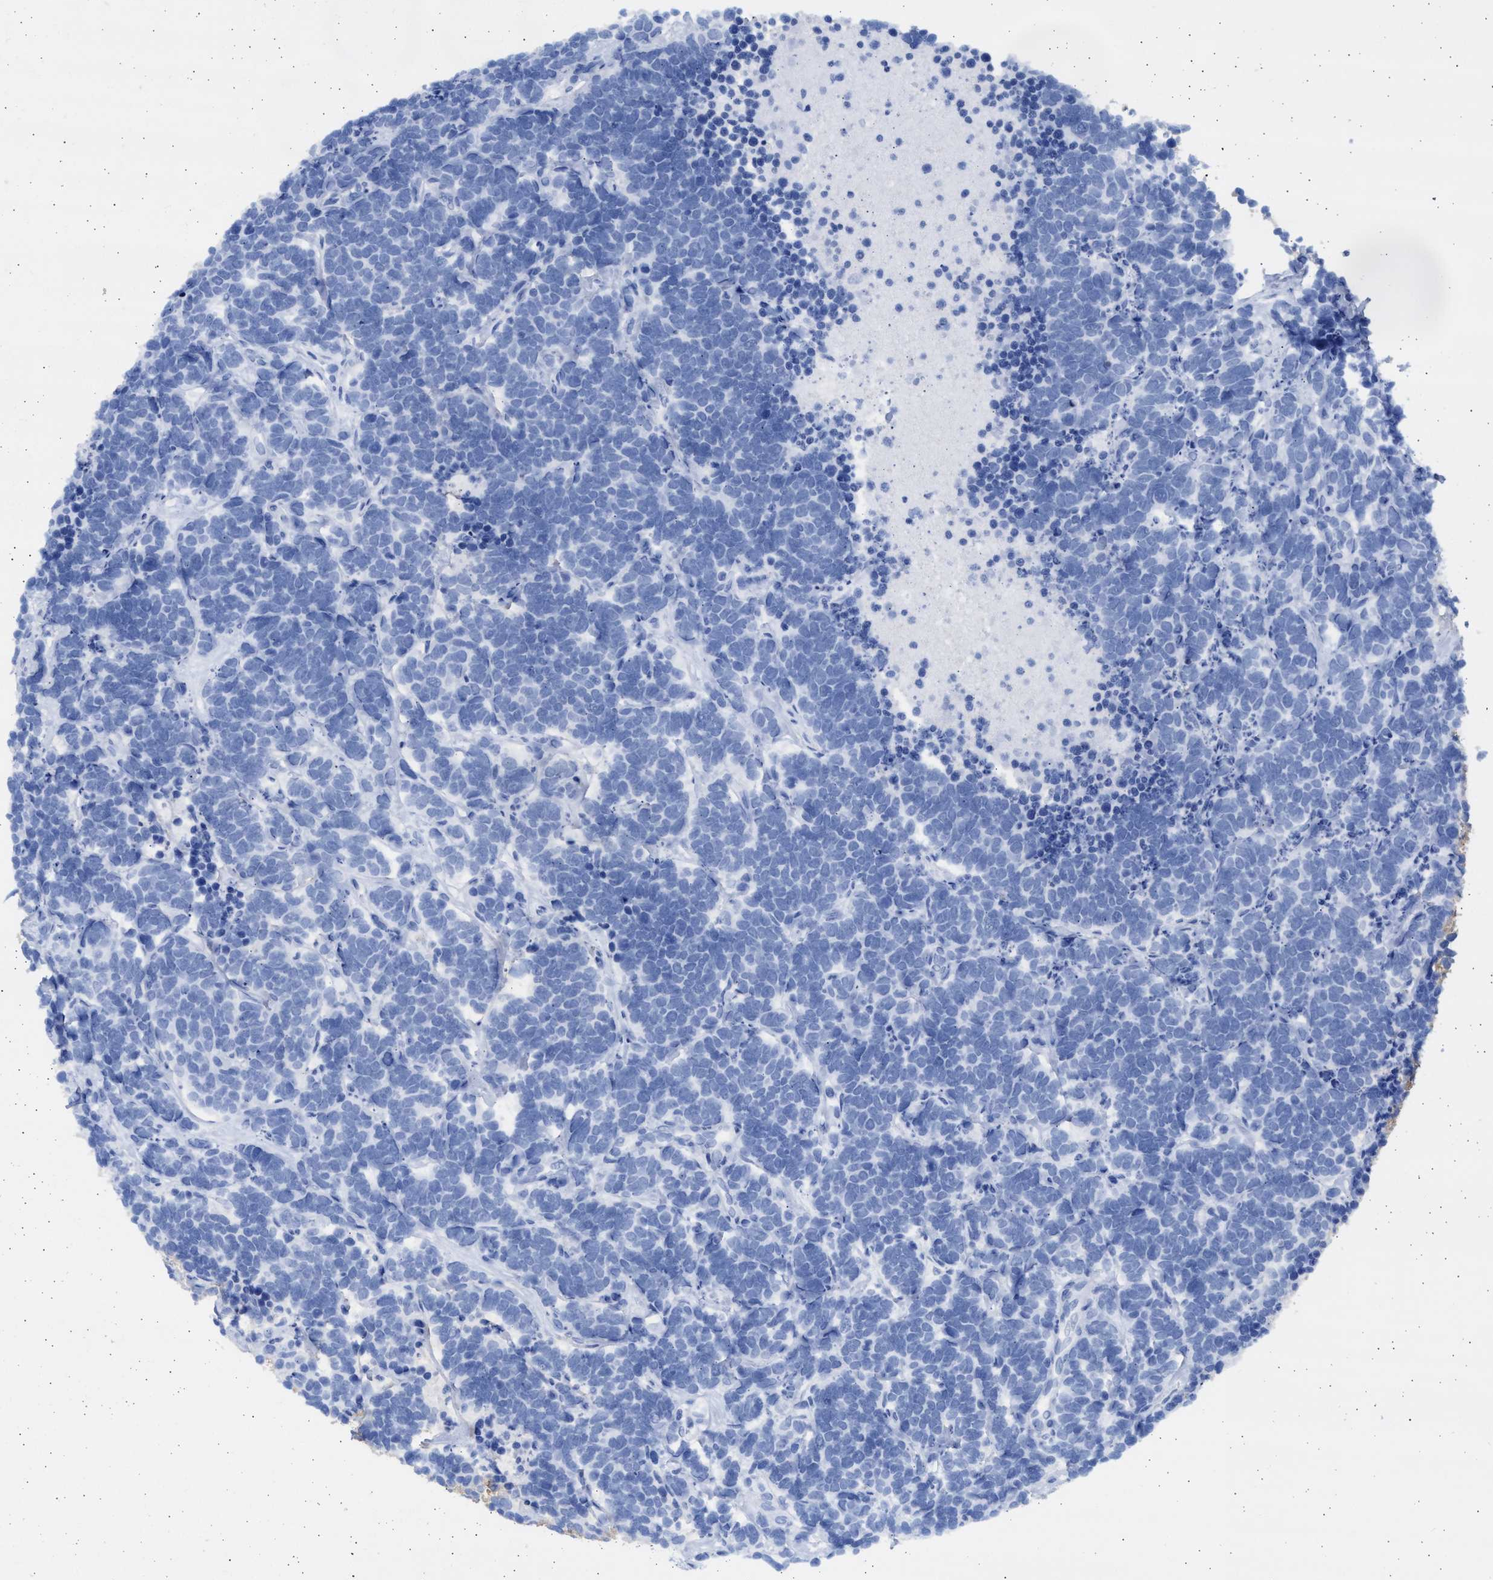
{"staining": {"intensity": "negative", "quantity": "none", "location": "none"}, "tissue": "carcinoid", "cell_type": "Tumor cells", "image_type": "cancer", "snomed": [{"axis": "morphology", "description": "Carcinoma, NOS"}, {"axis": "morphology", "description": "Carcinoid, malignant, NOS"}, {"axis": "topography", "description": "Urinary bladder"}], "caption": "Tumor cells are negative for brown protein staining in carcinoma. (Brightfield microscopy of DAB (3,3'-diaminobenzidine) immunohistochemistry at high magnification).", "gene": "ALDOC", "patient": {"sex": "male", "age": 57}}